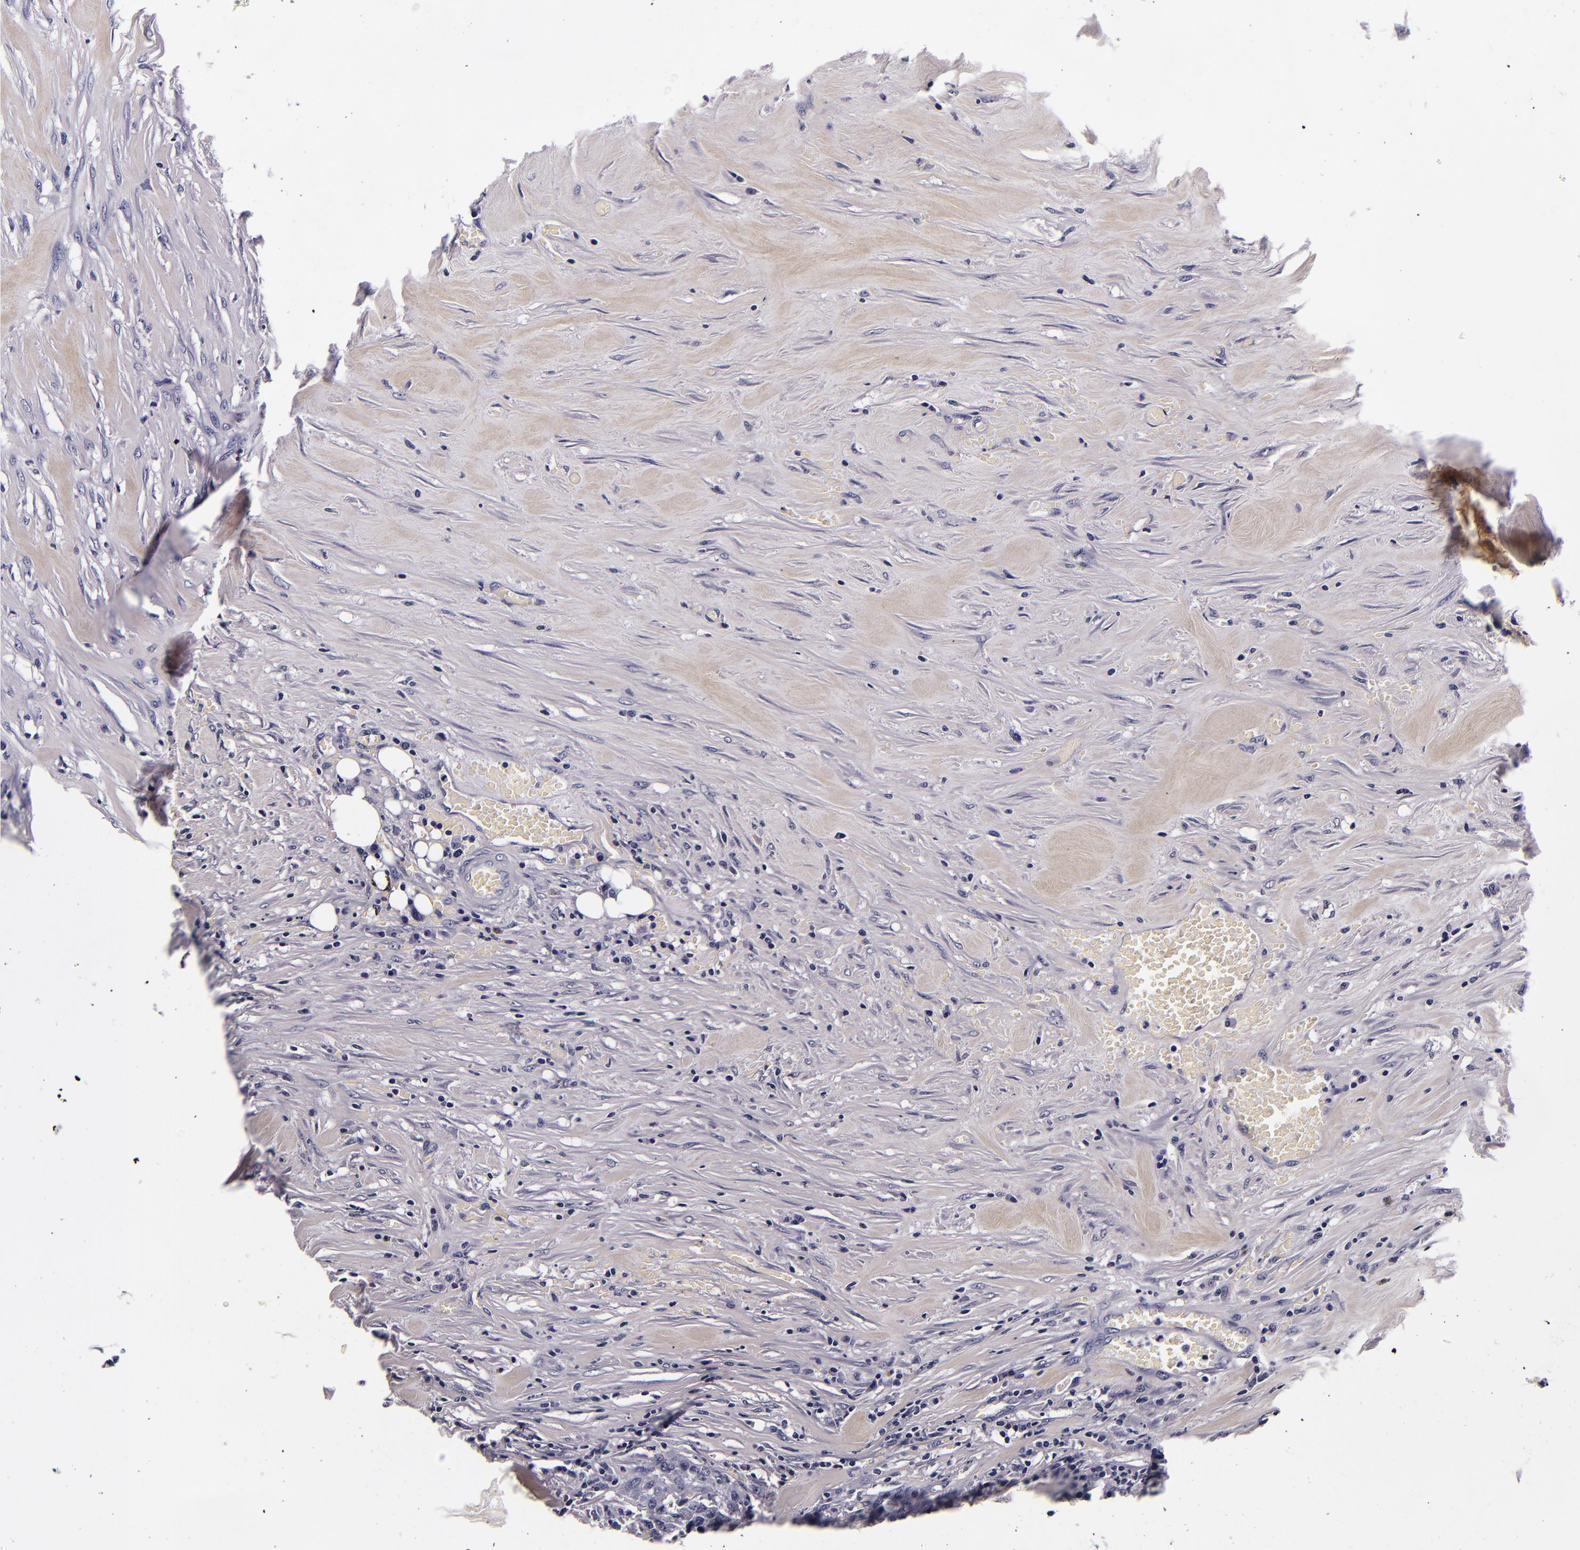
{"staining": {"intensity": "negative", "quantity": "none", "location": "none"}, "tissue": "urothelial cancer", "cell_type": "Tumor cells", "image_type": "cancer", "snomed": [{"axis": "morphology", "description": "Urothelial carcinoma, High grade"}, {"axis": "topography", "description": "Urinary bladder"}], "caption": "Urothelial cancer was stained to show a protein in brown. There is no significant staining in tumor cells. (DAB (3,3'-diaminobenzidine) IHC with hematoxylin counter stain).", "gene": "FBN1", "patient": {"sex": "male", "age": 78}}